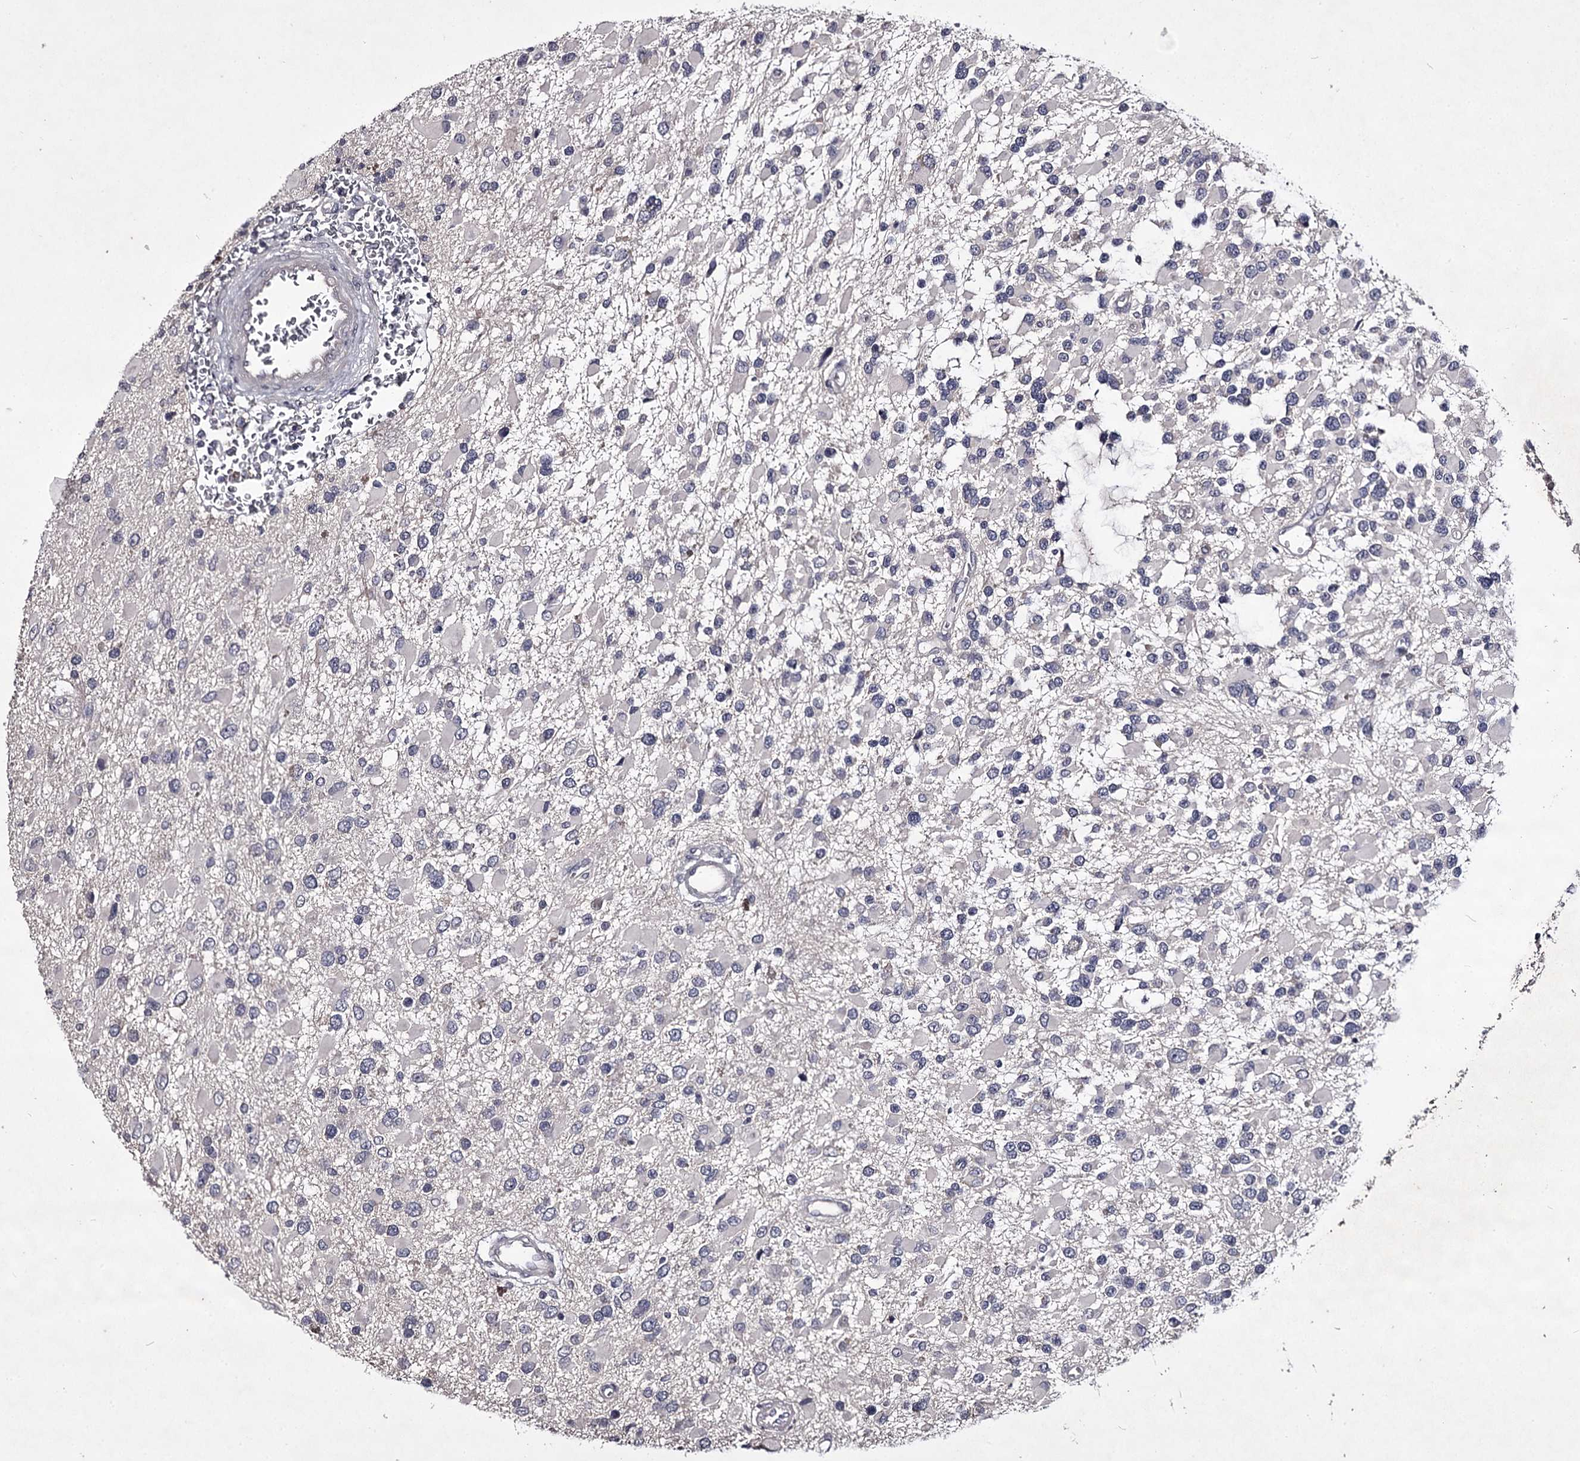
{"staining": {"intensity": "negative", "quantity": "none", "location": "none"}, "tissue": "glioma", "cell_type": "Tumor cells", "image_type": "cancer", "snomed": [{"axis": "morphology", "description": "Glioma, malignant, High grade"}, {"axis": "topography", "description": "Brain"}], "caption": "A photomicrograph of glioma stained for a protein shows no brown staining in tumor cells. Brightfield microscopy of IHC stained with DAB (brown) and hematoxylin (blue), captured at high magnification.", "gene": "PRM2", "patient": {"sex": "male", "age": 53}}